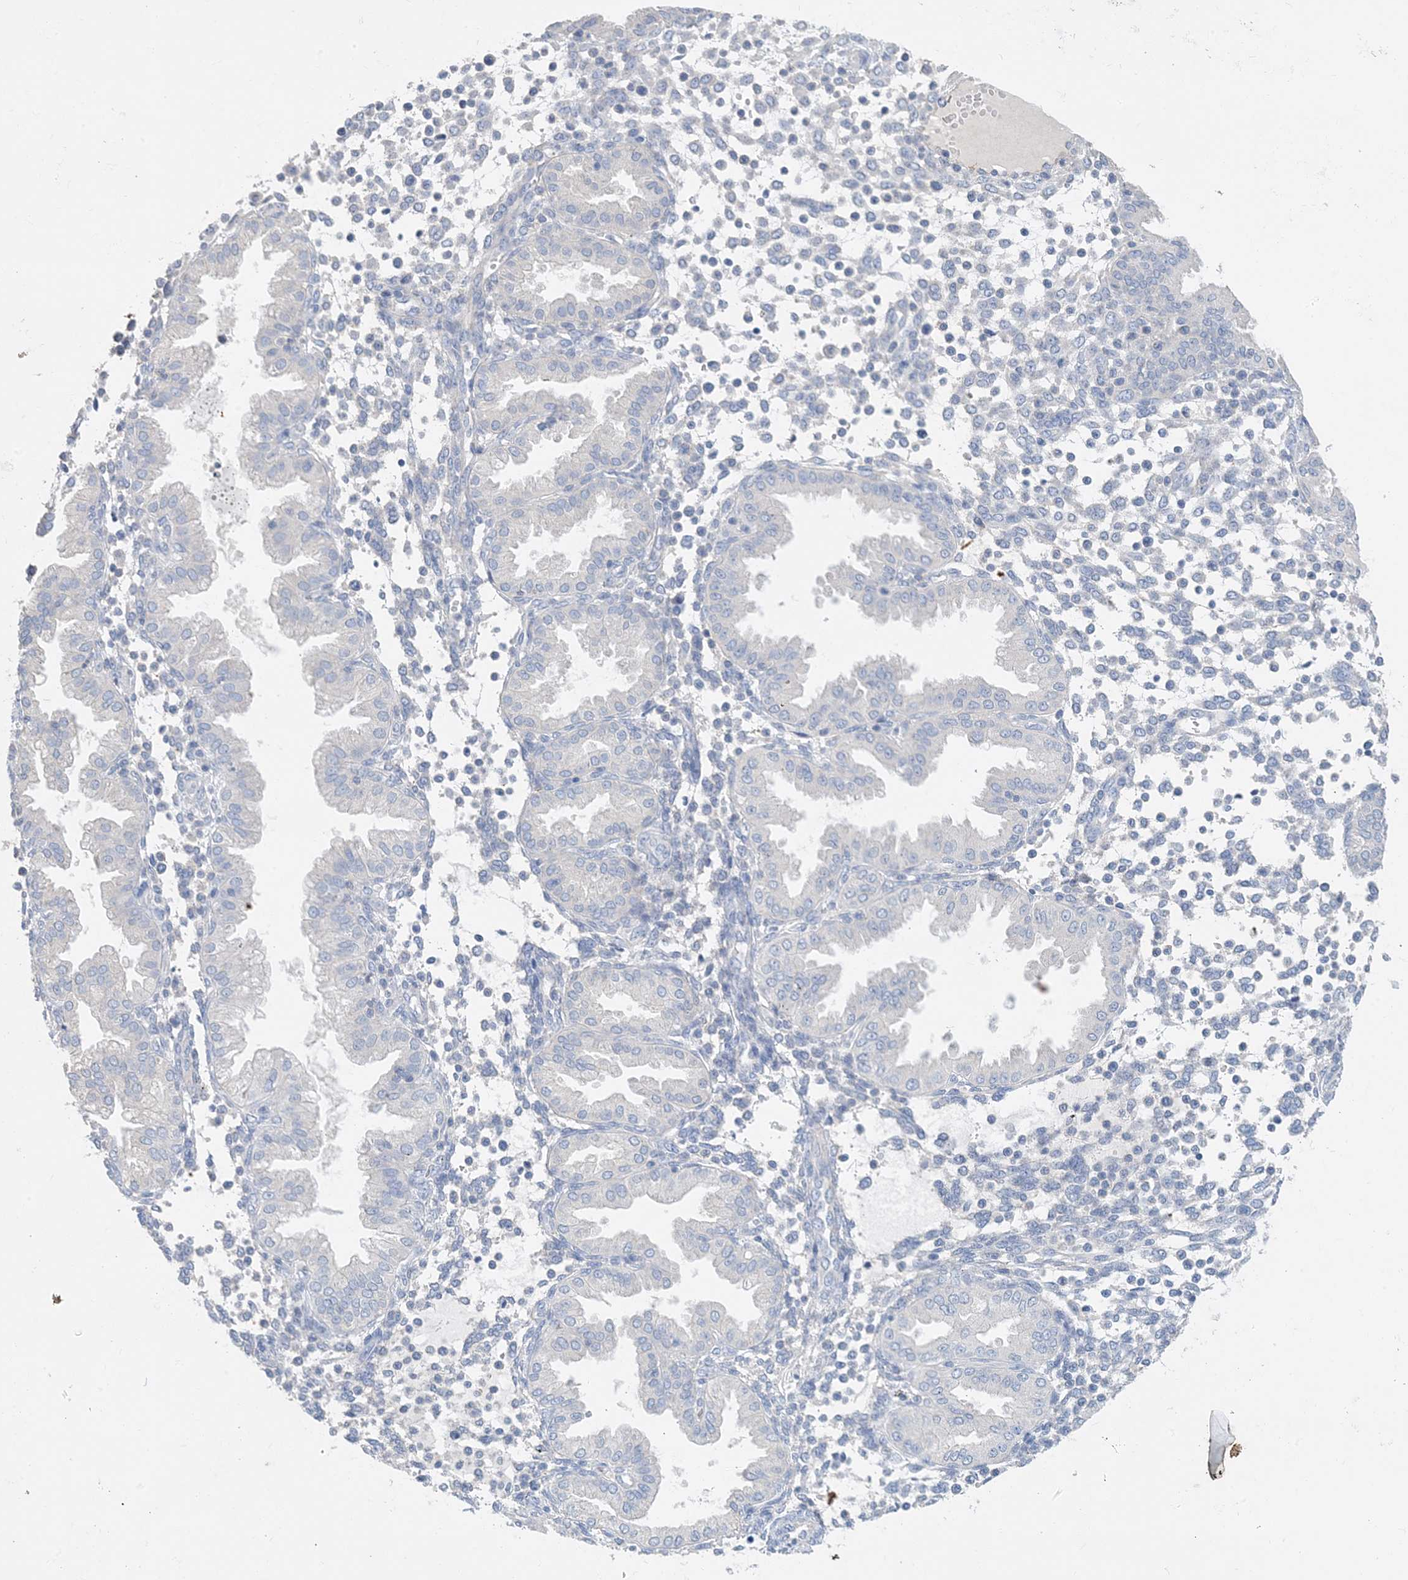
{"staining": {"intensity": "negative", "quantity": "none", "location": "none"}, "tissue": "endometrium", "cell_type": "Cells in endometrial stroma", "image_type": "normal", "snomed": [{"axis": "morphology", "description": "Normal tissue, NOS"}, {"axis": "topography", "description": "Endometrium"}], "caption": "Immunohistochemical staining of normal endometrium exhibits no significant positivity in cells in endometrial stroma.", "gene": "KPRP", "patient": {"sex": "female", "age": 53}}